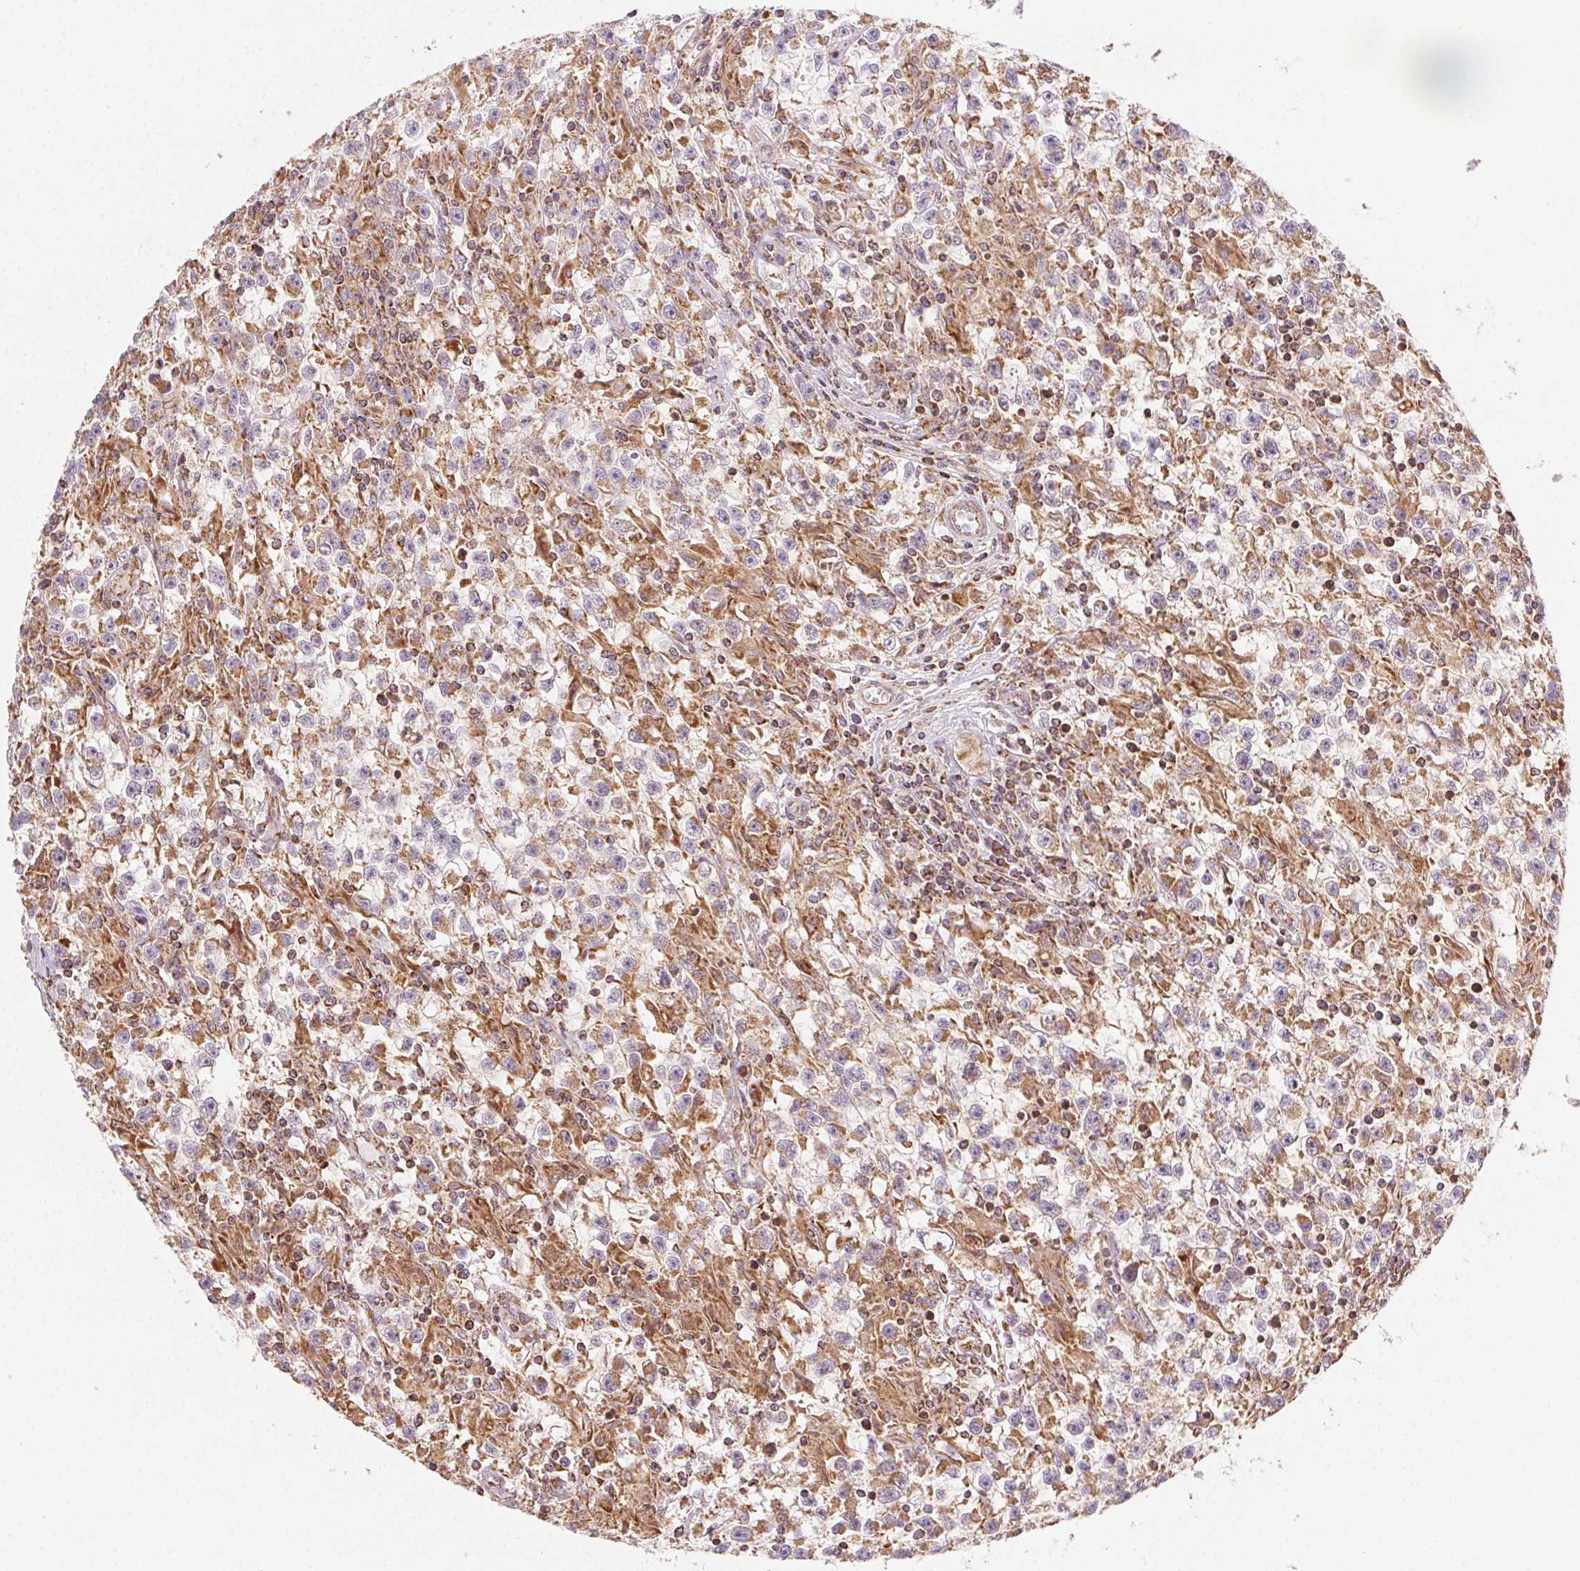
{"staining": {"intensity": "moderate", "quantity": ">75%", "location": "cytoplasmic/membranous"}, "tissue": "testis cancer", "cell_type": "Tumor cells", "image_type": "cancer", "snomed": [{"axis": "morphology", "description": "Seminoma, NOS"}, {"axis": "topography", "description": "Testis"}], "caption": "Brown immunohistochemical staining in testis cancer (seminoma) demonstrates moderate cytoplasmic/membranous staining in about >75% of tumor cells.", "gene": "CLPB", "patient": {"sex": "male", "age": 31}}